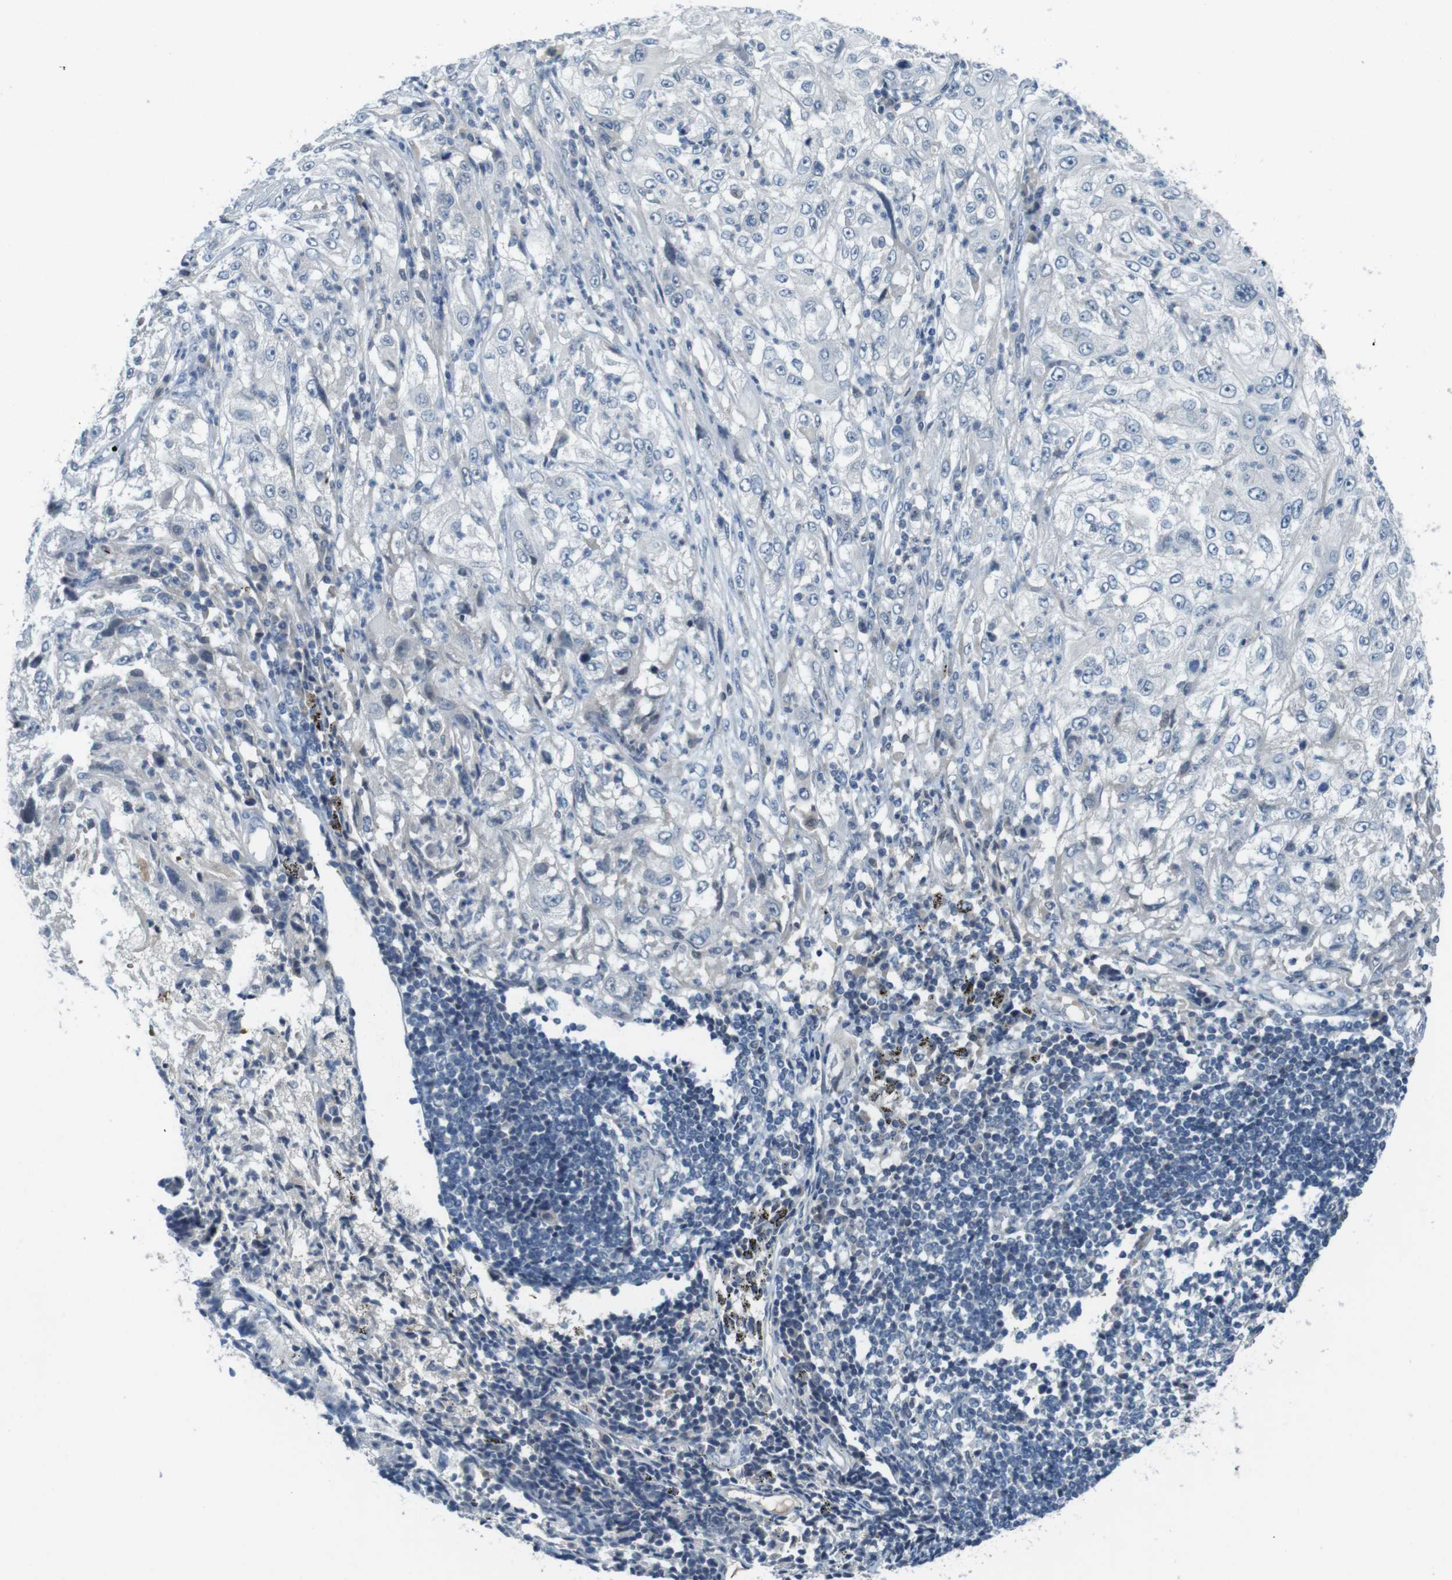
{"staining": {"intensity": "moderate", "quantity": "<25%", "location": "nuclear"}, "tissue": "lung cancer", "cell_type": "Tumor cells", "image_type": "cancer", "snomed": [{"axis": "morphology", "description": "Inflammation, NOS"}, {"axis": "morphology", "description": "Squamous cell carcinoma, NOS"}, {"axis": "topography", "description": "Lymph node"}, {"axis": "topography", "description": "Soft tissue"}, {"axis": "topography", "description": "Lung"}], "caption": "A high-resolution histopathology image shows immunohistochemistry (IHC) staining of lung cancer, which demonstrates moderate nuclear staining in about <25% of tumor cells.", "gene": "MAPKAPK5", "patient": {"sex": "male", "age": 66}}